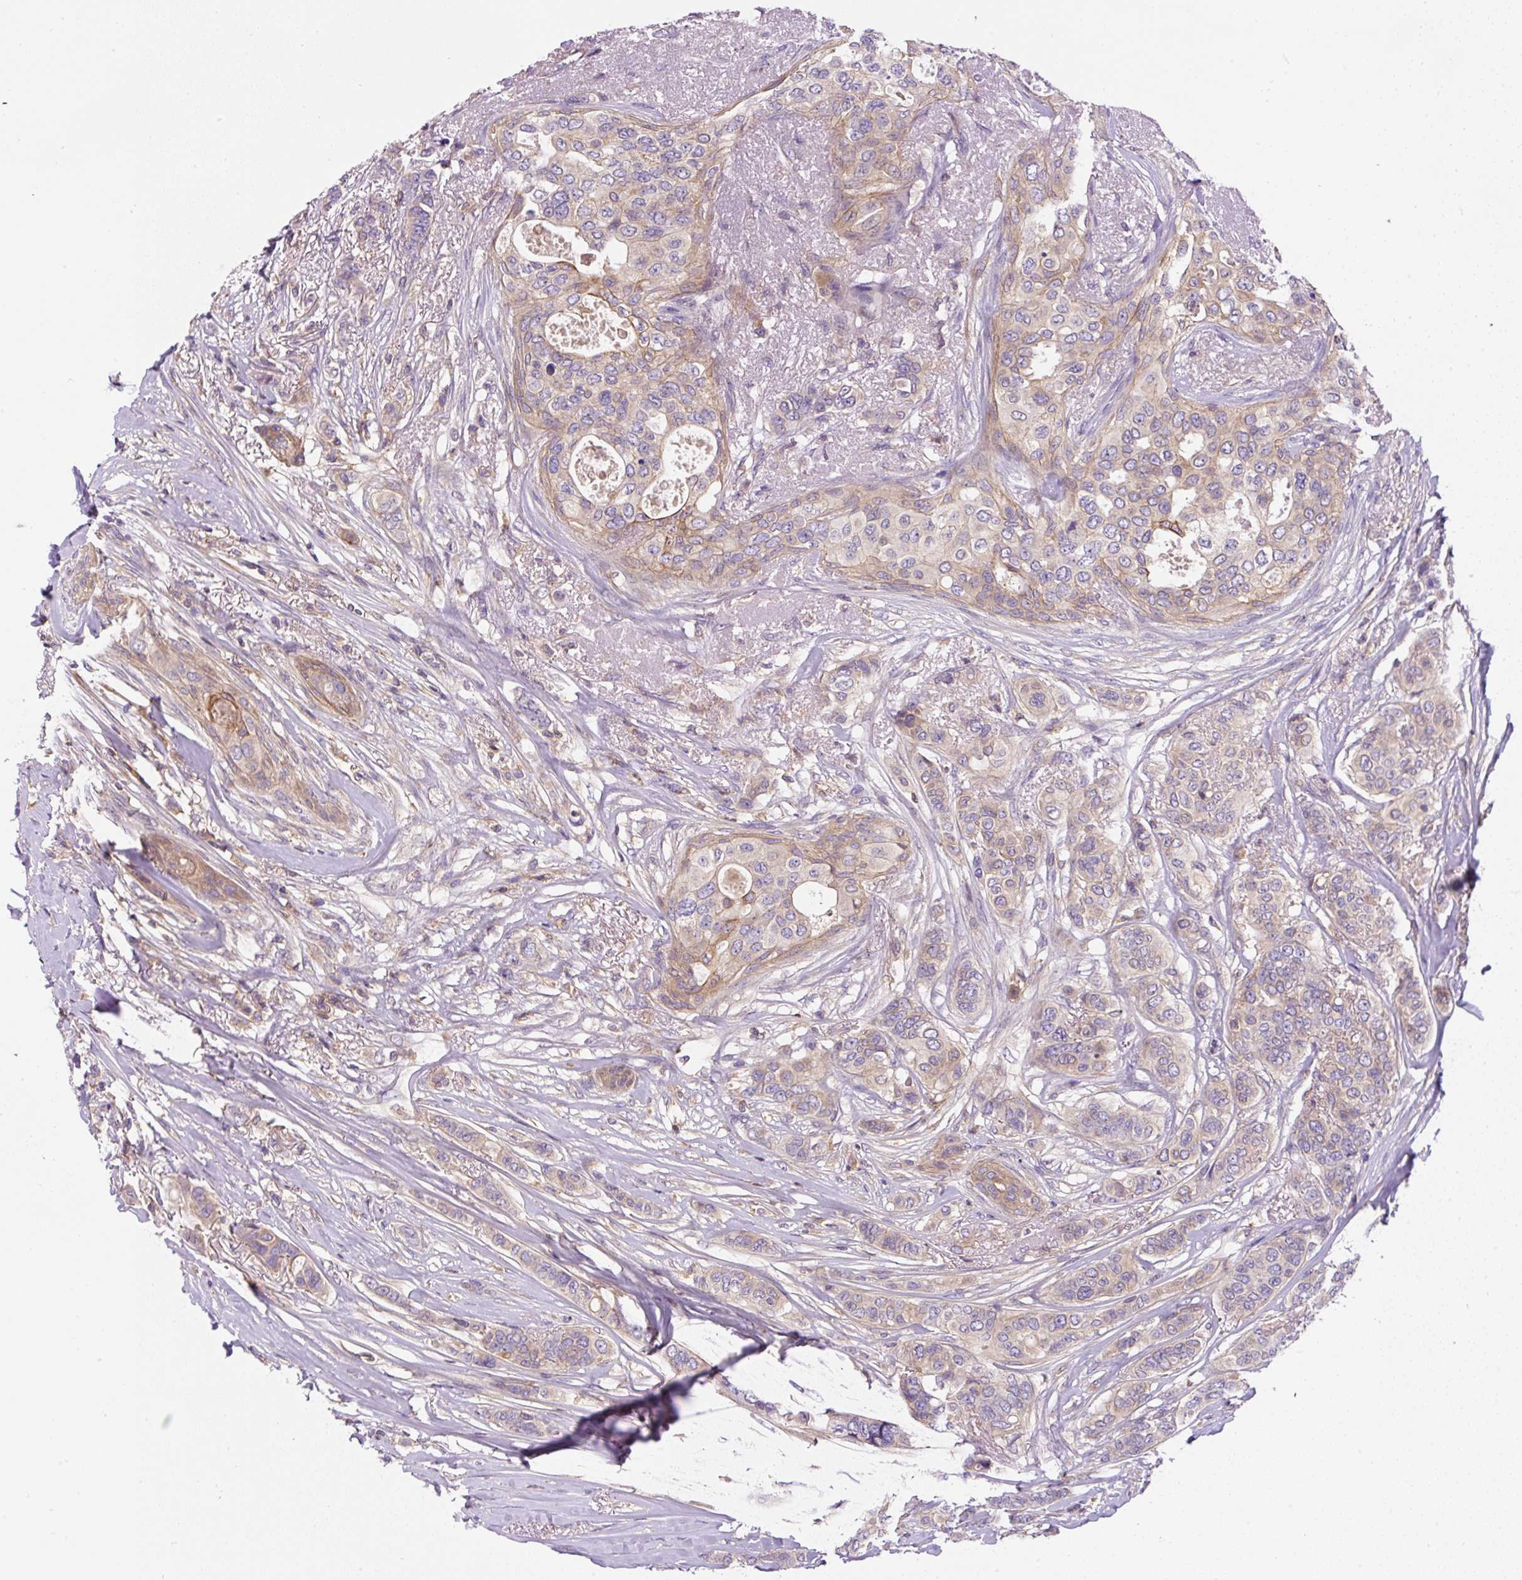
{"staining": {"intensity": "weak", "quantity": ">75%", "location": "cytoplasmic/membranous"}, "tissue": "breast cancer", "cell_type": "Tumor cells", "image_type": "cancer", "snomed": [{"axis": "morphology", "description": "Lobular carcinoma"}, {"axis": "topography", "description": "Breast"}], "caption": "Immunohistochemistry (DAB) staining of human breast cancer (lobular carcinoma) reveals weak cytoplasmic/membranous protein positivity in about >75% of tumor cells.", "gene": "CCDC28A", "patient": {"sex": "female", "age": 51}}